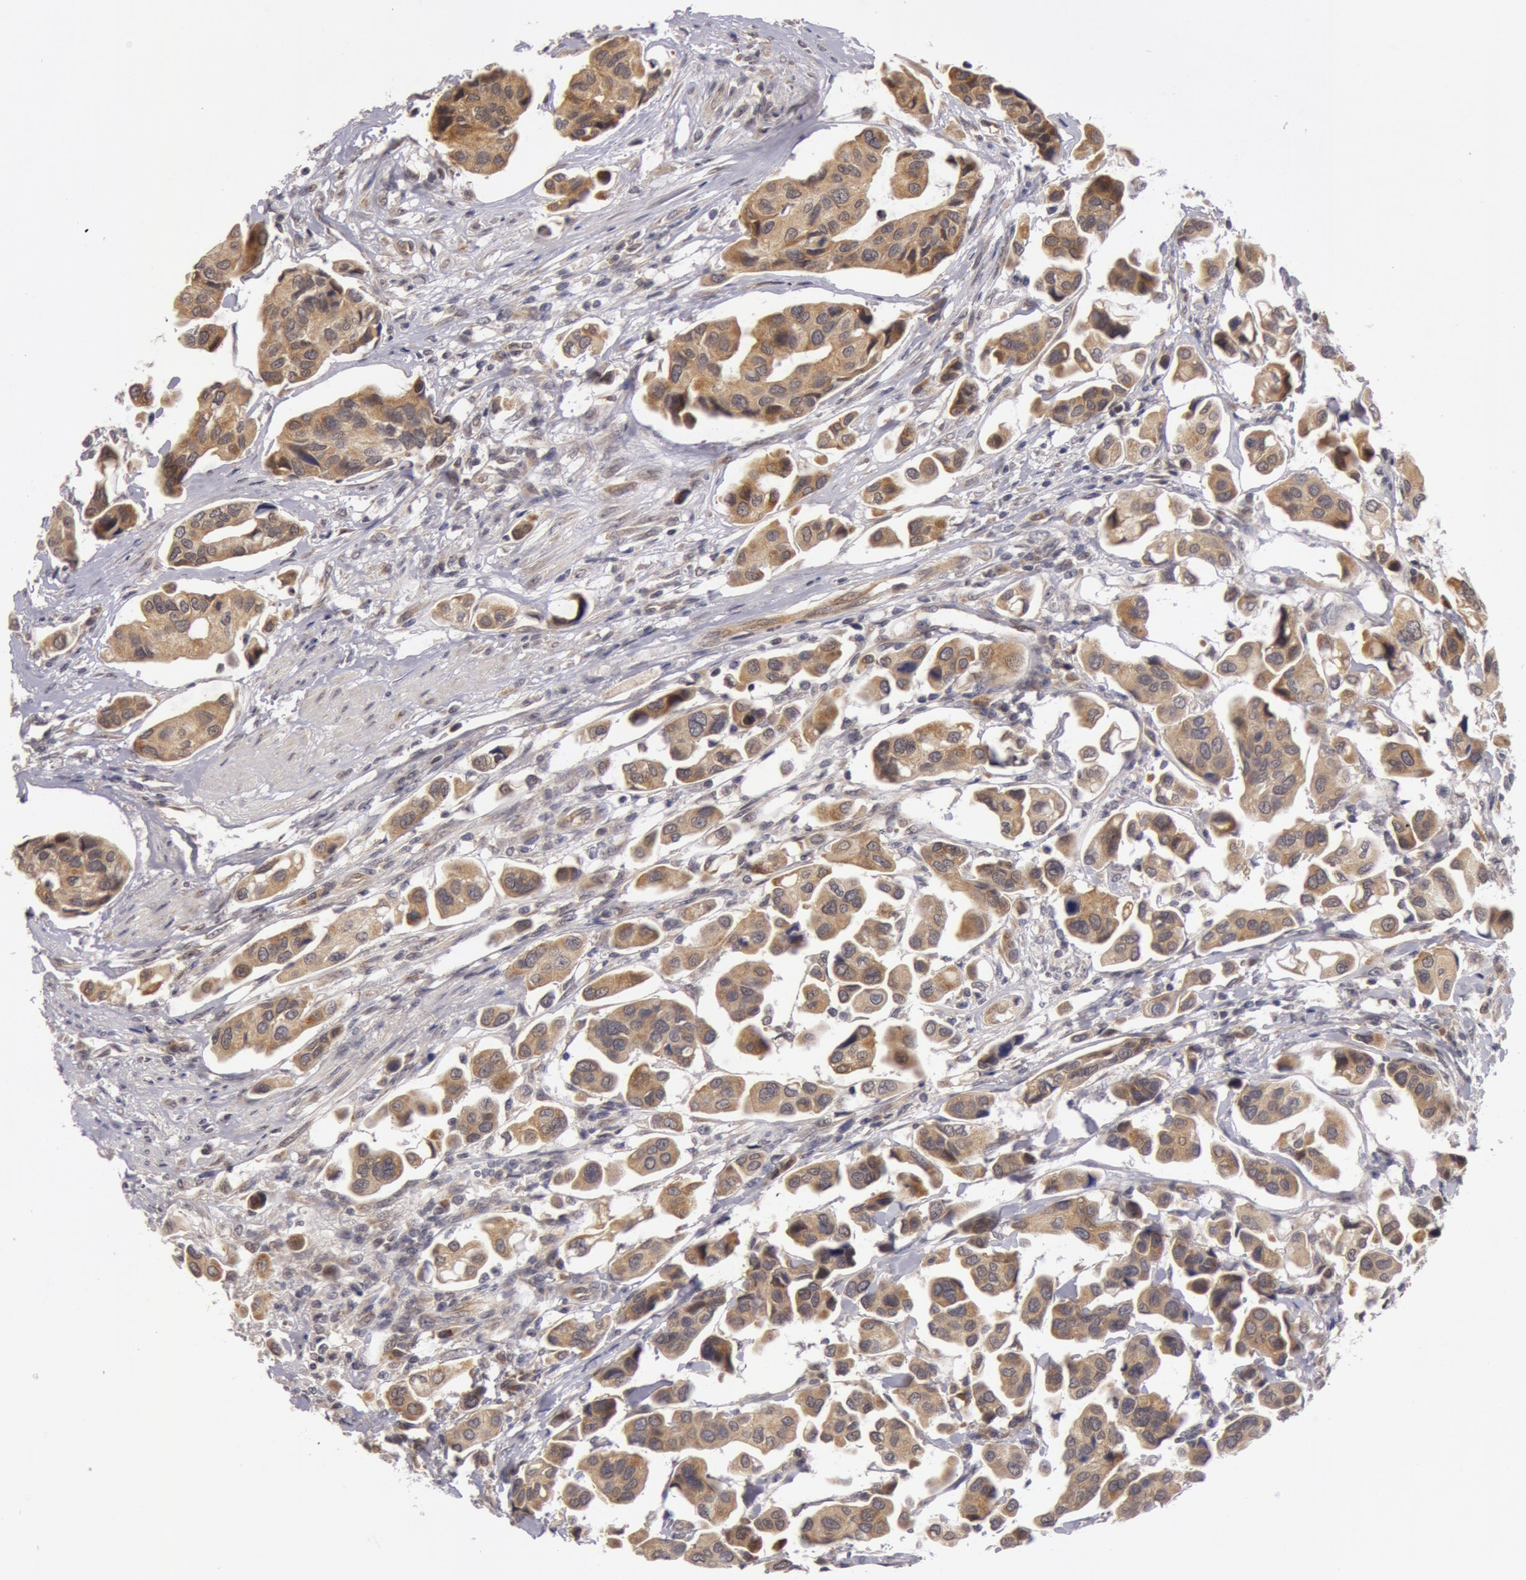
{"staining": {"intensity": "moderate", "quantity": ">75%", "location": "cytoplasmic/membranous"}, "tissue": "urothelial cancer", "cell_type": "Tumor cells", "image_type": "cancer", "snomed": [{"axis": "morphology", "description": "Adenocarcinoma, NOS"}, {"axis": "topography", "description": "Urinary bladder"}], "caption": "Urothelial cancer stained with immunohistochemistry demonstrates moderate cytoplasmic/membranous expression in approximately >75% of tumor cells.", "gene": "SYTL4", "patient": {"sex": "male", "age": 61}}